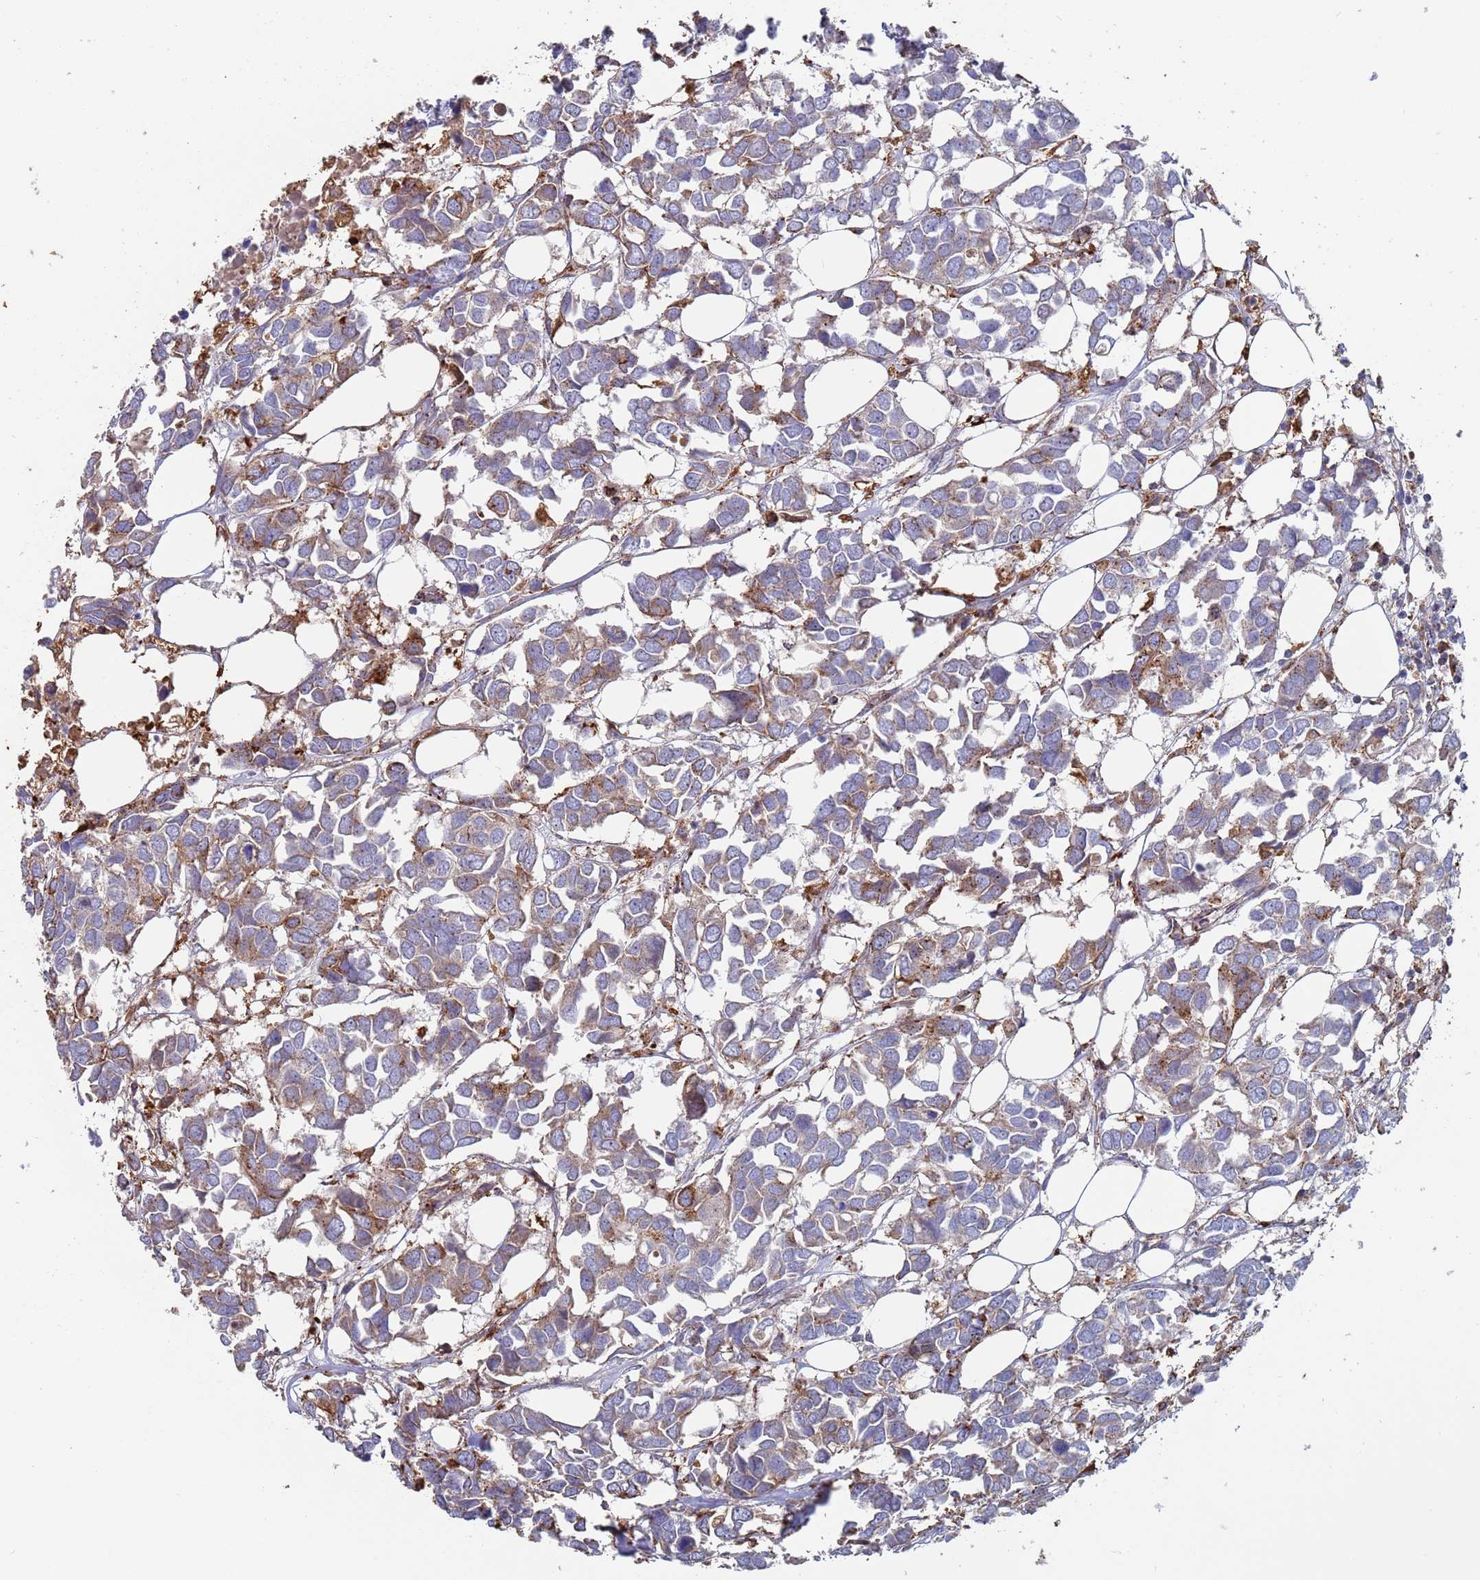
{"staining": {"intensity": "weak", "quantity": "<25%", "location": "cytoplasmic/membranous"}, "tissue": "breast cancer", "cell_type": "Tumor cells", "image_type": "cancer", "snomed": [{"axis": "morphology", "description": "Duct carcinoma"}, {"axis": "topography", "description": "Breast"}], "caption": "Tumor cells are negative for brown protein staining in breast cancer (intraductal carcinoma).", "gene": "MALRD1", "patient": {"sex": "female", "age": 83}}